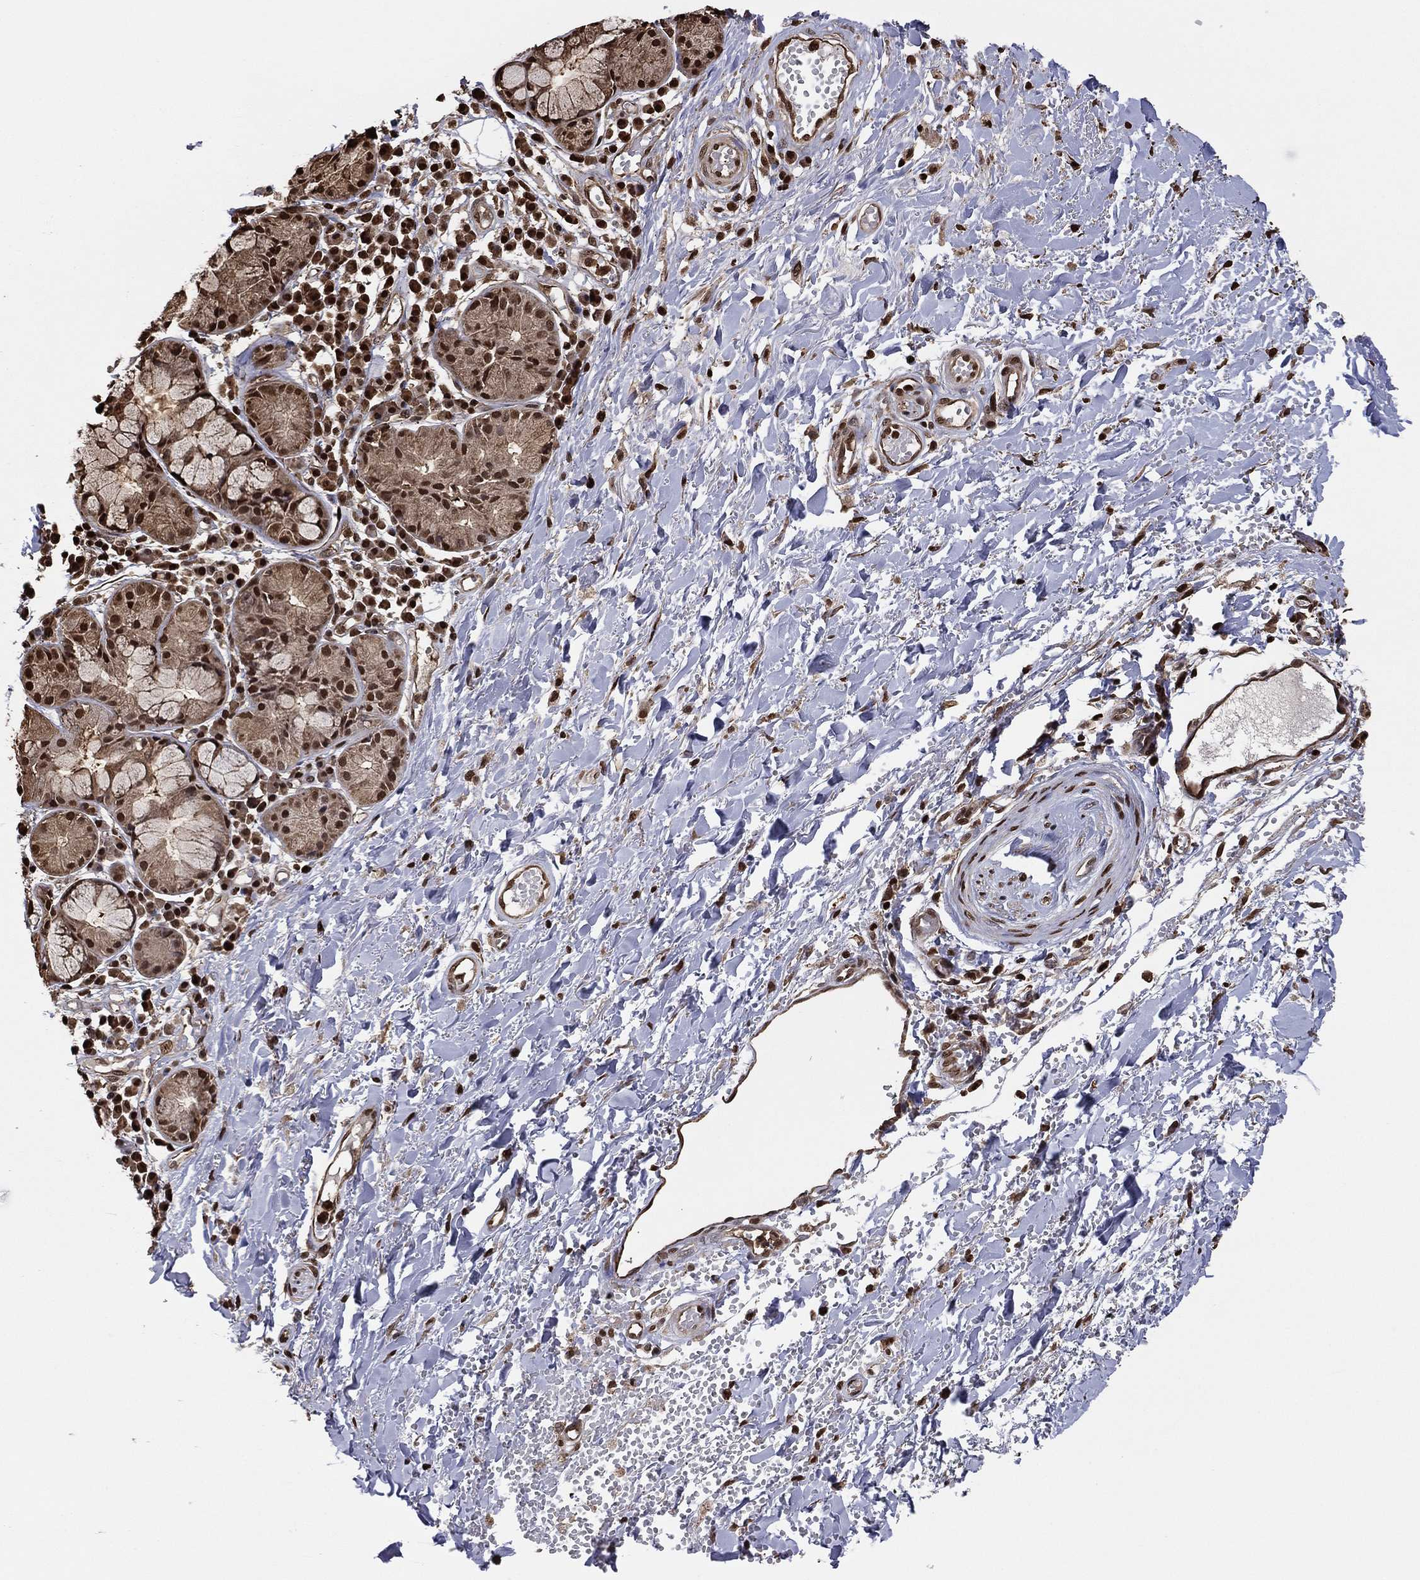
{"staining": {"intensity": "moderate", "quantity": ">75%", "location": "nuclear"}, "tissue": "adipose tissue", "cell_type": "Adipocytes", "image_type": "normal", "snomed": [{"axis": "morphology", "description": "Normal tissue, NOS"}, {"axis": "topography", "description": "Cartilage tissue"}], "caption": "Adipose tissue stained for a protein (brown) exhibits moderate nuclear positive expression in about >75% of adipocytes.", "gene": "GAPDH", "patient": {"sex": "male", "age": 81}}